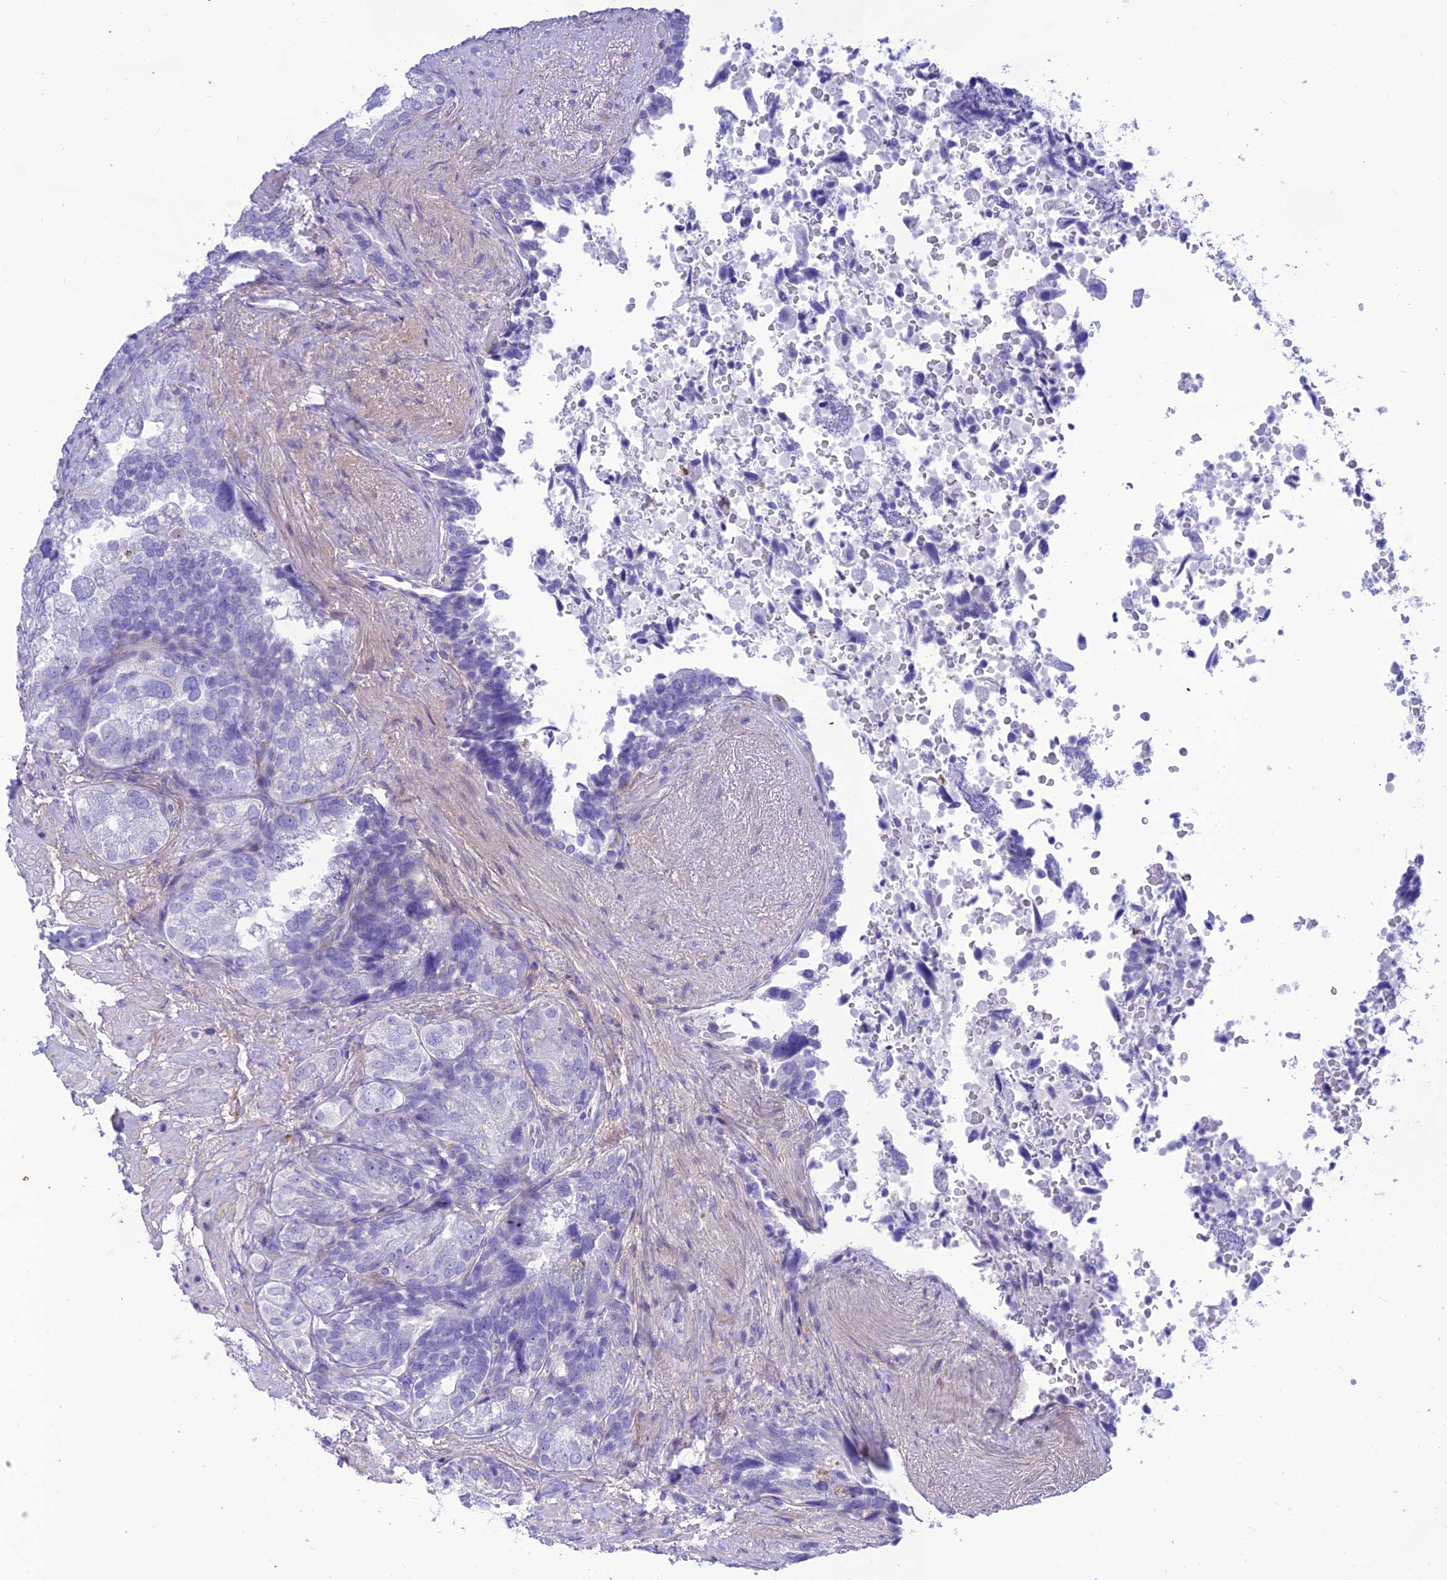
{"staining": {"intensity": "negative", "quantity": "none", "location": "none"}, "tissue": "seminal vesicle", "cell_type": "Glandular cells", "image_type": "normal", "snomed": [{"axis": "morphology", "description": "Normal tissue, NOS"}, {"axis": "topography", "description": "Seminal veicle"}, {"axis": "topography", "description": "Peripheral nerve tissue"}], "caption": "Immunohistochemical staining of unremarkable human seminal vesicle exhibits no significant expression in glandular cells. (Stains: DAB (3,3'-diaminobenzidine) immunohistochemistry with hematoxylin counter stain, Microscopy: brightfield microscopy at high magnification).", "gene": "PRNP", "patient": {"sex": "male", "age": 63}}